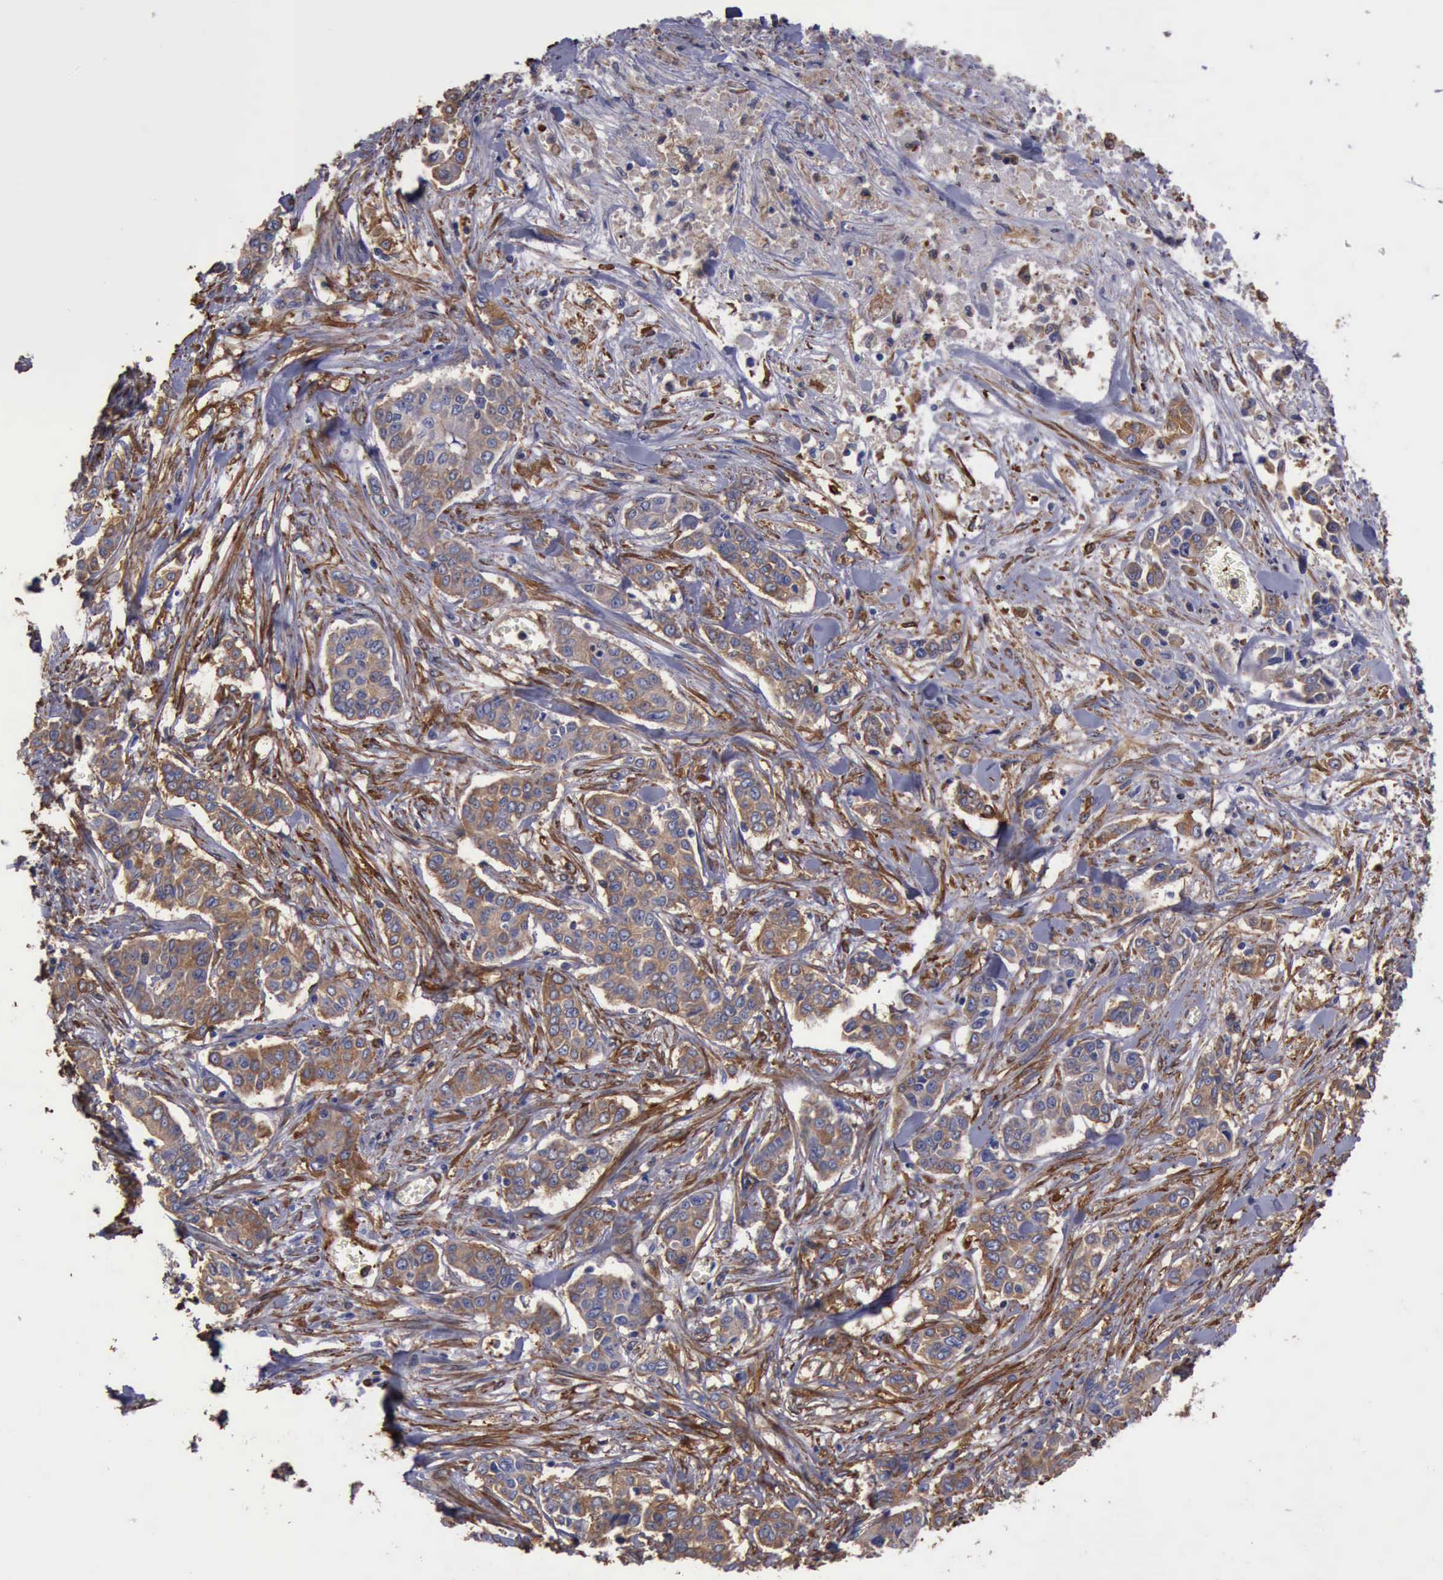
{"staining": {"intensity": "moderate", "quantity": ">75%", "location": "cytoplasmic/membranous"}, "tissue": "pancreatic cancer", "cell_type": "Tumor cells", "image_type": "cancer", "snomed": [{"axis": "morphology", "description": "Adenocarcinoma, NOS"}, {"axis": "topography", "description": "Pancreas"}], "caption": "Protein expression analysis of pancreatic adenocarcinoma exhibits moderate cytoplasmic/membranous staining in about >75% of tumor cells.", "gene": "FLNA", "patient": {"sex": "female", "age": 52}}